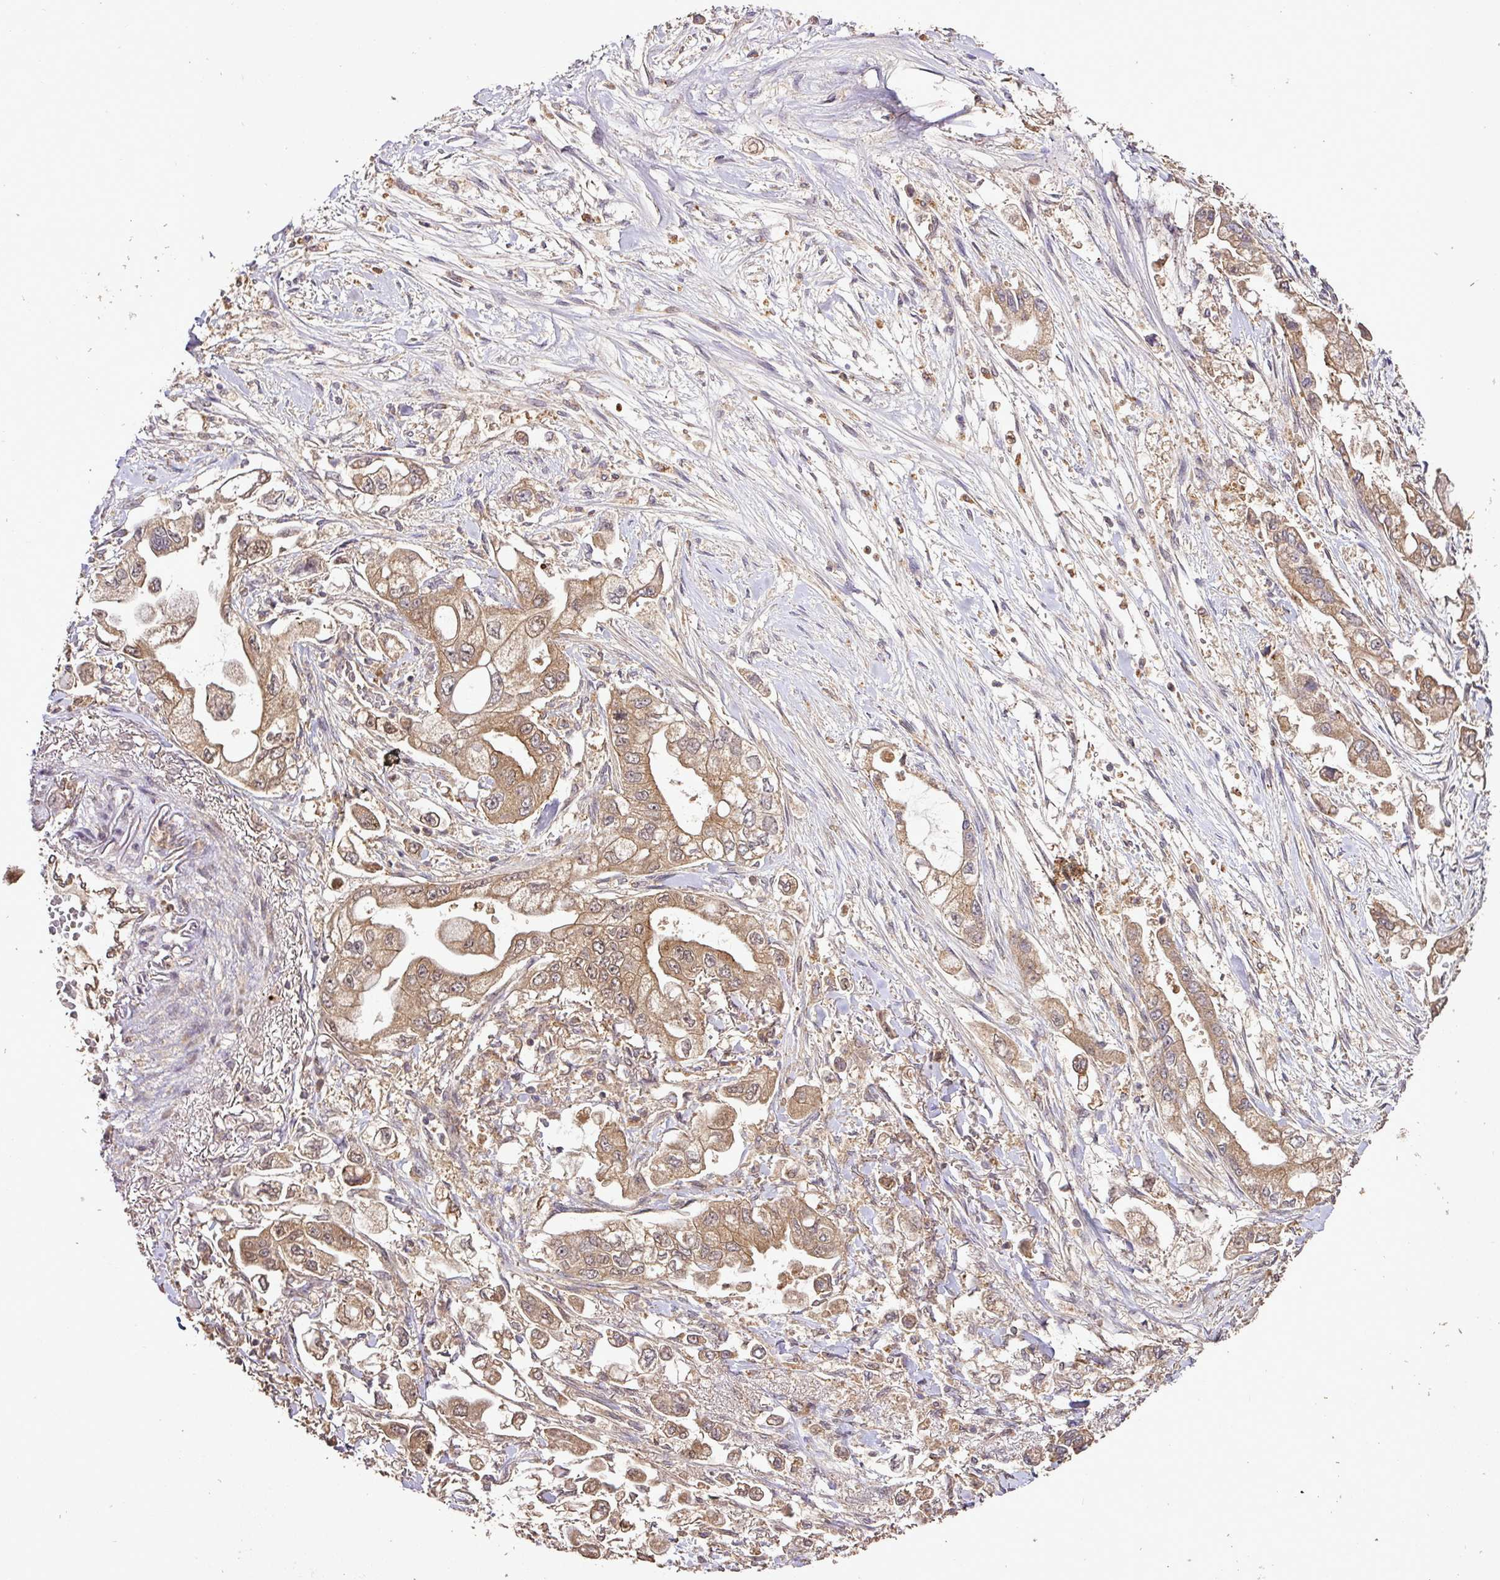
{"staining": {"intensity": "moderate", "quantity": ">75%", "location": "cytoplasmic/membranous,nuclear"}, "tissue": "stomach cancer", "cell_type": "Tumor cells", "image_type": "cancer", "snomed": [{"axis": "morphology", "description": "Adenocarcinoma, NOS"}, {"axis": "topography", "description": "Stomach"}], "caption": "Stomach cancer (adenocarcinoma) was stained to show a protein in brown. There is medium levels of moderate cytoplasmic/membranous and nuclear staining in about >75% of tumor cells.", "gene": "FAIM", "patient": {"sex": "male", "age": 62}}